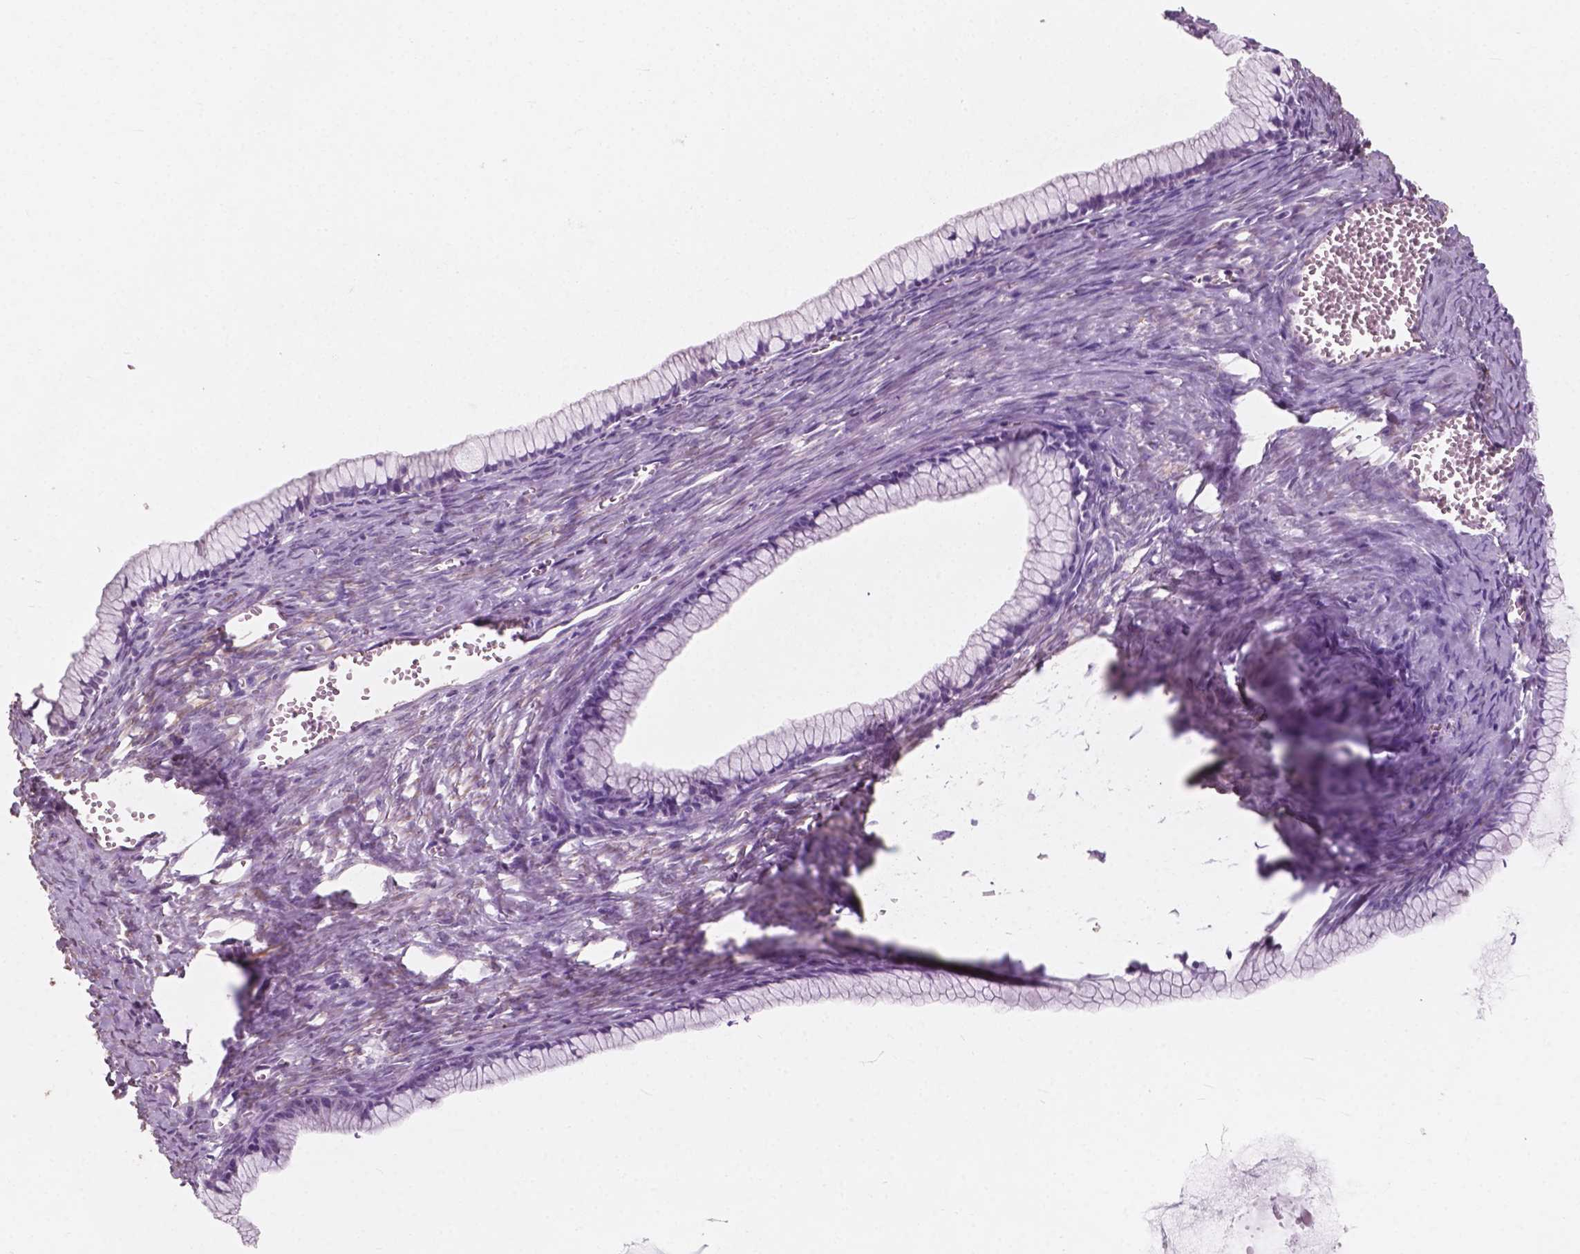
{"staining": {"intensity": "negative", "quantity": "none", "location": "none"}, "tissue": "ovarian cancer", "cell_type": "Tumor cells", "image_type": "cancer", "snomed": [{"axis": "morphology", "description": "Cystadenocarcinoma, mucinous, NOS"}, {"axis": "topography", "description": "Ovary"}], "caption": "IHC histopathology image of neoplastic tissue: mucinous cystadenocarcinoma (ovarian) stained with DAB (3,3'-diaminobenzidine) displays no significant protein staining in tumor cells.", "gene": "AWAT1", "patient": {"sex": "female", "age": 41}}